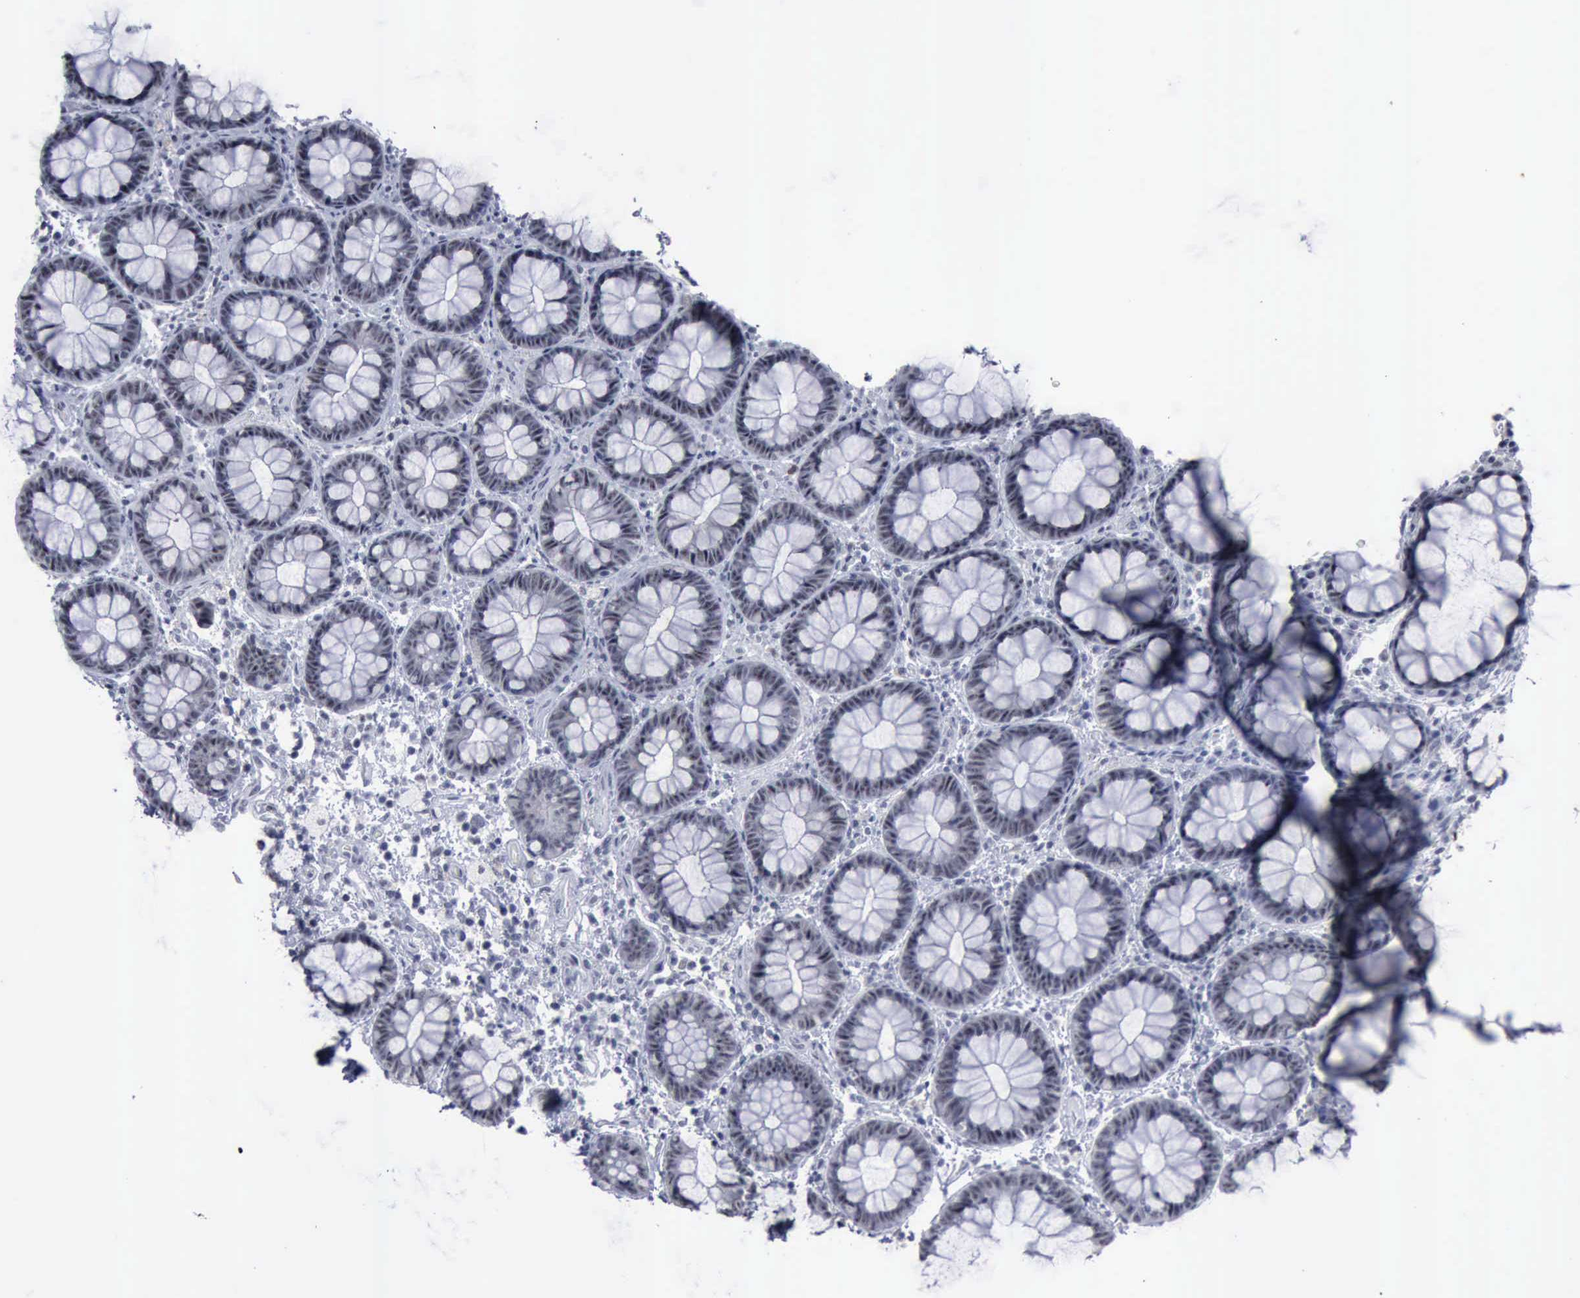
{"staining": {"intensity": "negative", "quantity": "none", "location": "none"}, "tissue": "rectum", "cell_type": "Glandular cells", "image_type": "normal", "snomed": [{"axis": "morphology", "description": "Normal tissue, NOS"}, {"axis": "topography", "description": "Rectum"}], "caption": "Glandular cells are negative for brown protein staining in benign rectum. (DAB (3,3'-diaminobenzidine) IHC, high magnification).", "gene": "BRD1", "patient": {"sex": "male", "age": 92}}